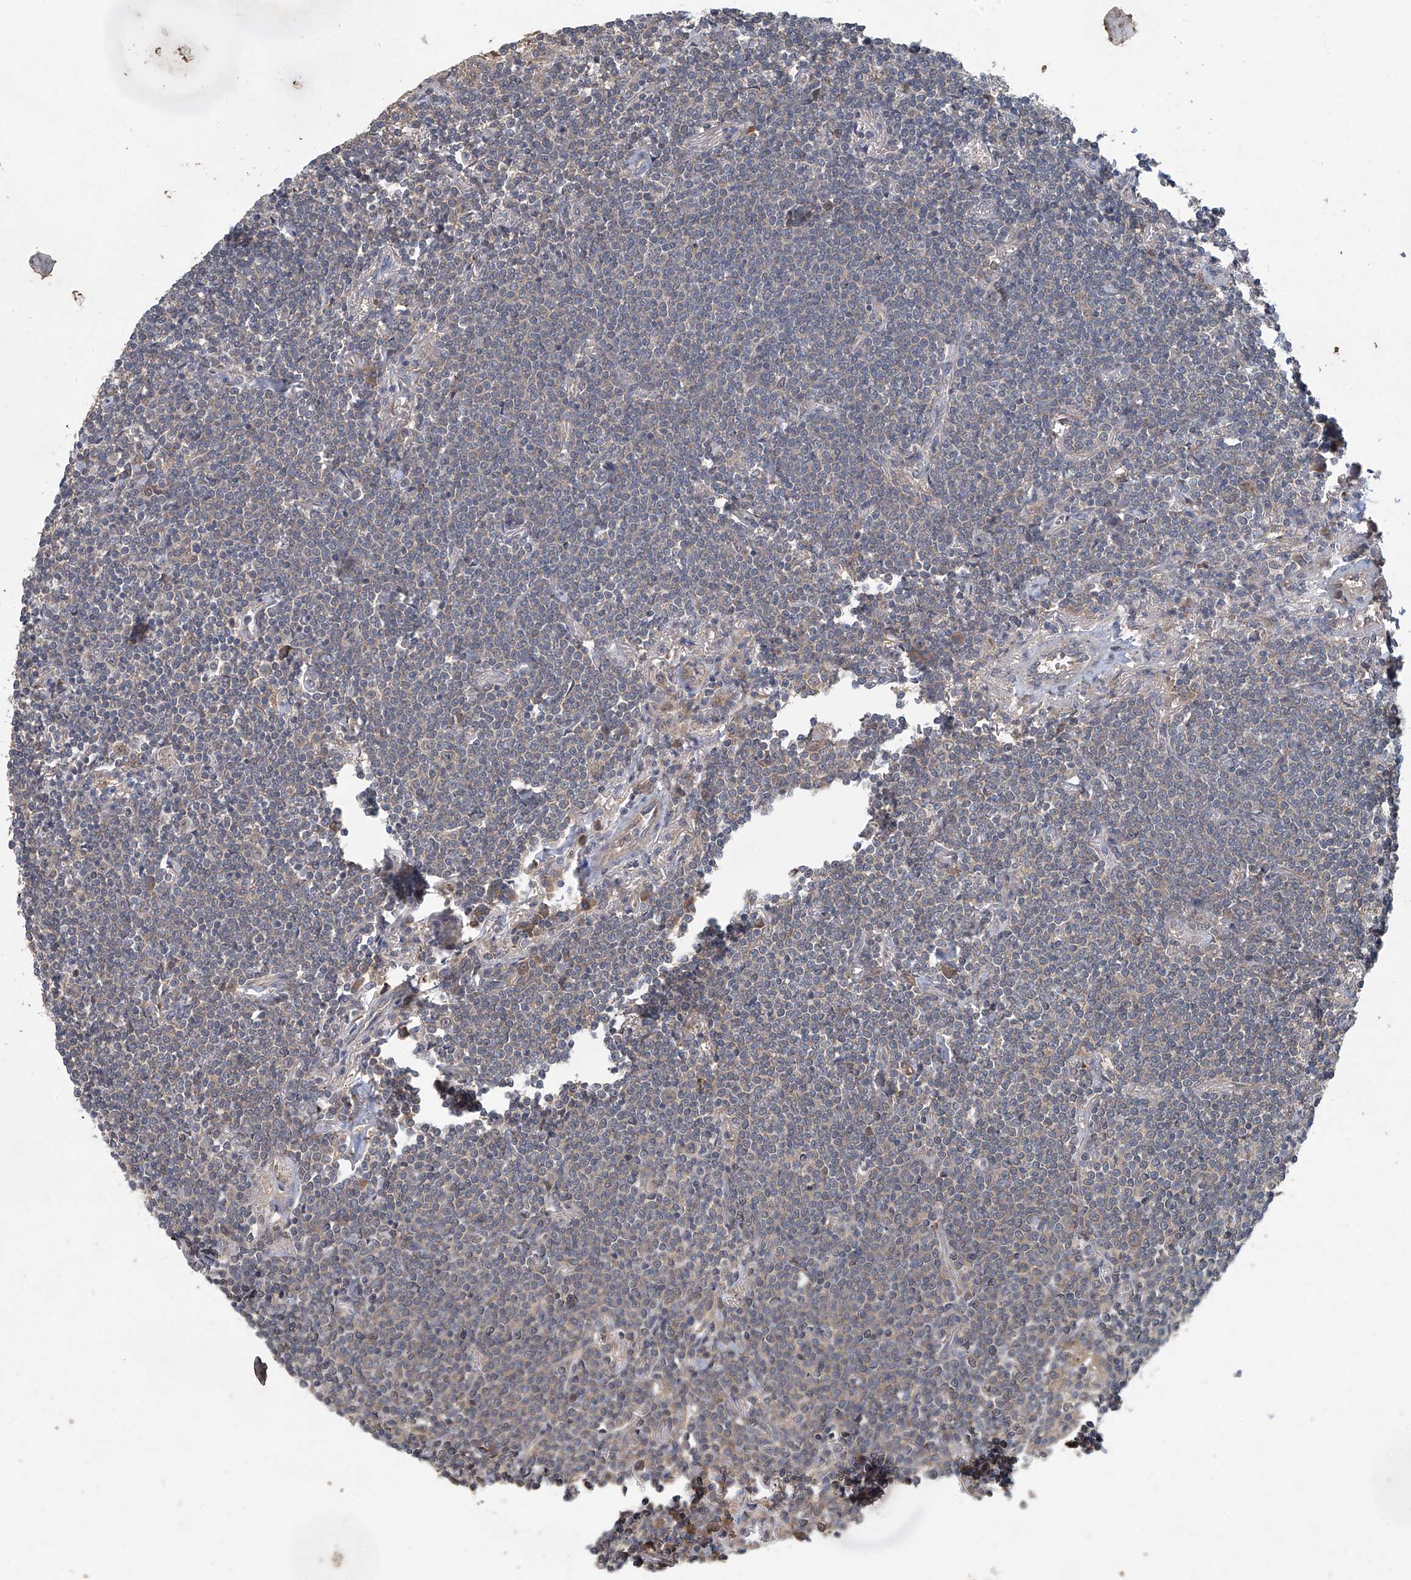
{"staining": {"intensity": "negative", "quantity": "none", "location": "none"}, "tissue": "lymphoma", "cell_type": "Tumor cells", "image_type": "cancer", "snomed": [{"axis": "morphology", "description": "Malignant lymphoma, non-Hodgkin's type, Low grade"}, {"axis": "topography", "description": "Lung"}], "caption": "Immunohistochemistry (IHC) histopathology image of neoplastic tissue: malignant lymphoma, non-Hodgkin's type (low-grade) stained with DAB displays no significant protein staining in tumor cells.", "gene": "ANKRD34A", "patient": {"sex": "female", "age": 71}}